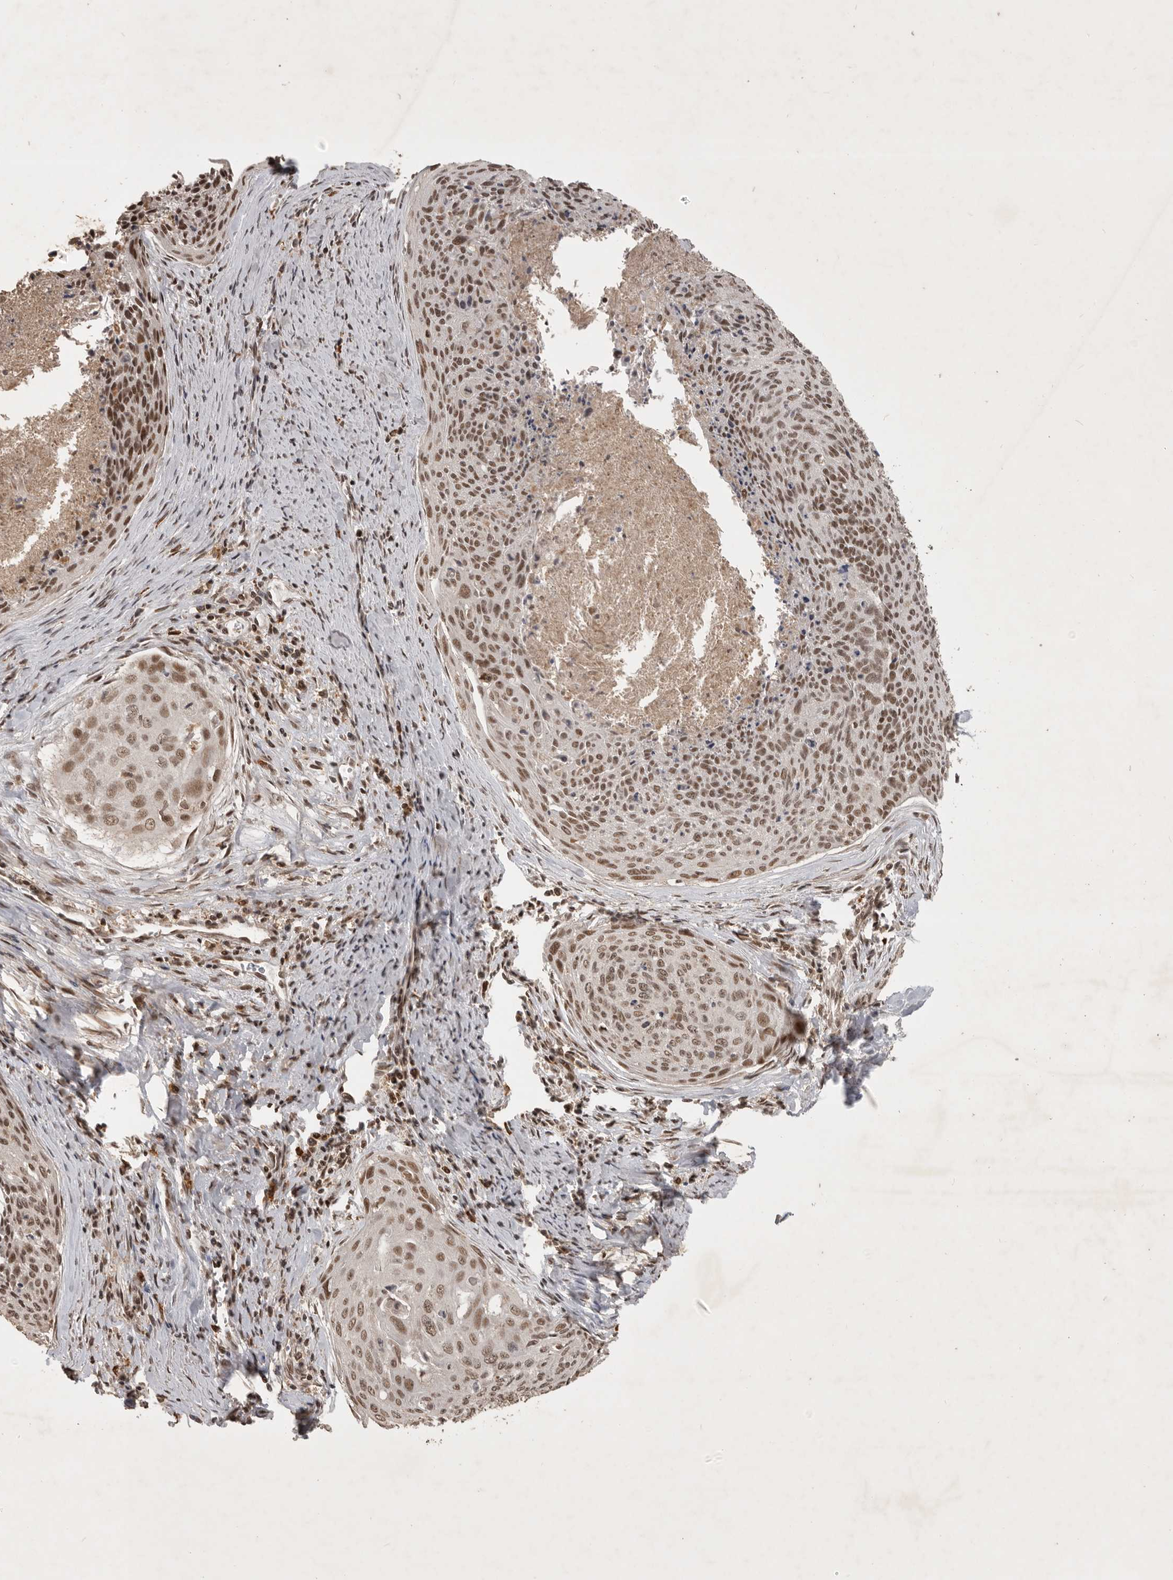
{"staining": {"intensity": "moderate", "quantity": ">75%", "location": "nuclear"}, "tissue": "cervical cancer", "cell_type": "Tumor cells", "image_type": "cancer", "snomed": [{"axis": "morphology", "description": "Squamous cell carcinoma, NOS"}, {"axis": "topography", "description": "Cervix"}], "caption": "IHC photomicrograph of human cervical cancer stained for a protein (brown), which displays medium levels of moderate nuclear staining in approximately >75% of tumor cells.", "gene": "CBLL1", "patient": {"sex": "female", "age": 55}}